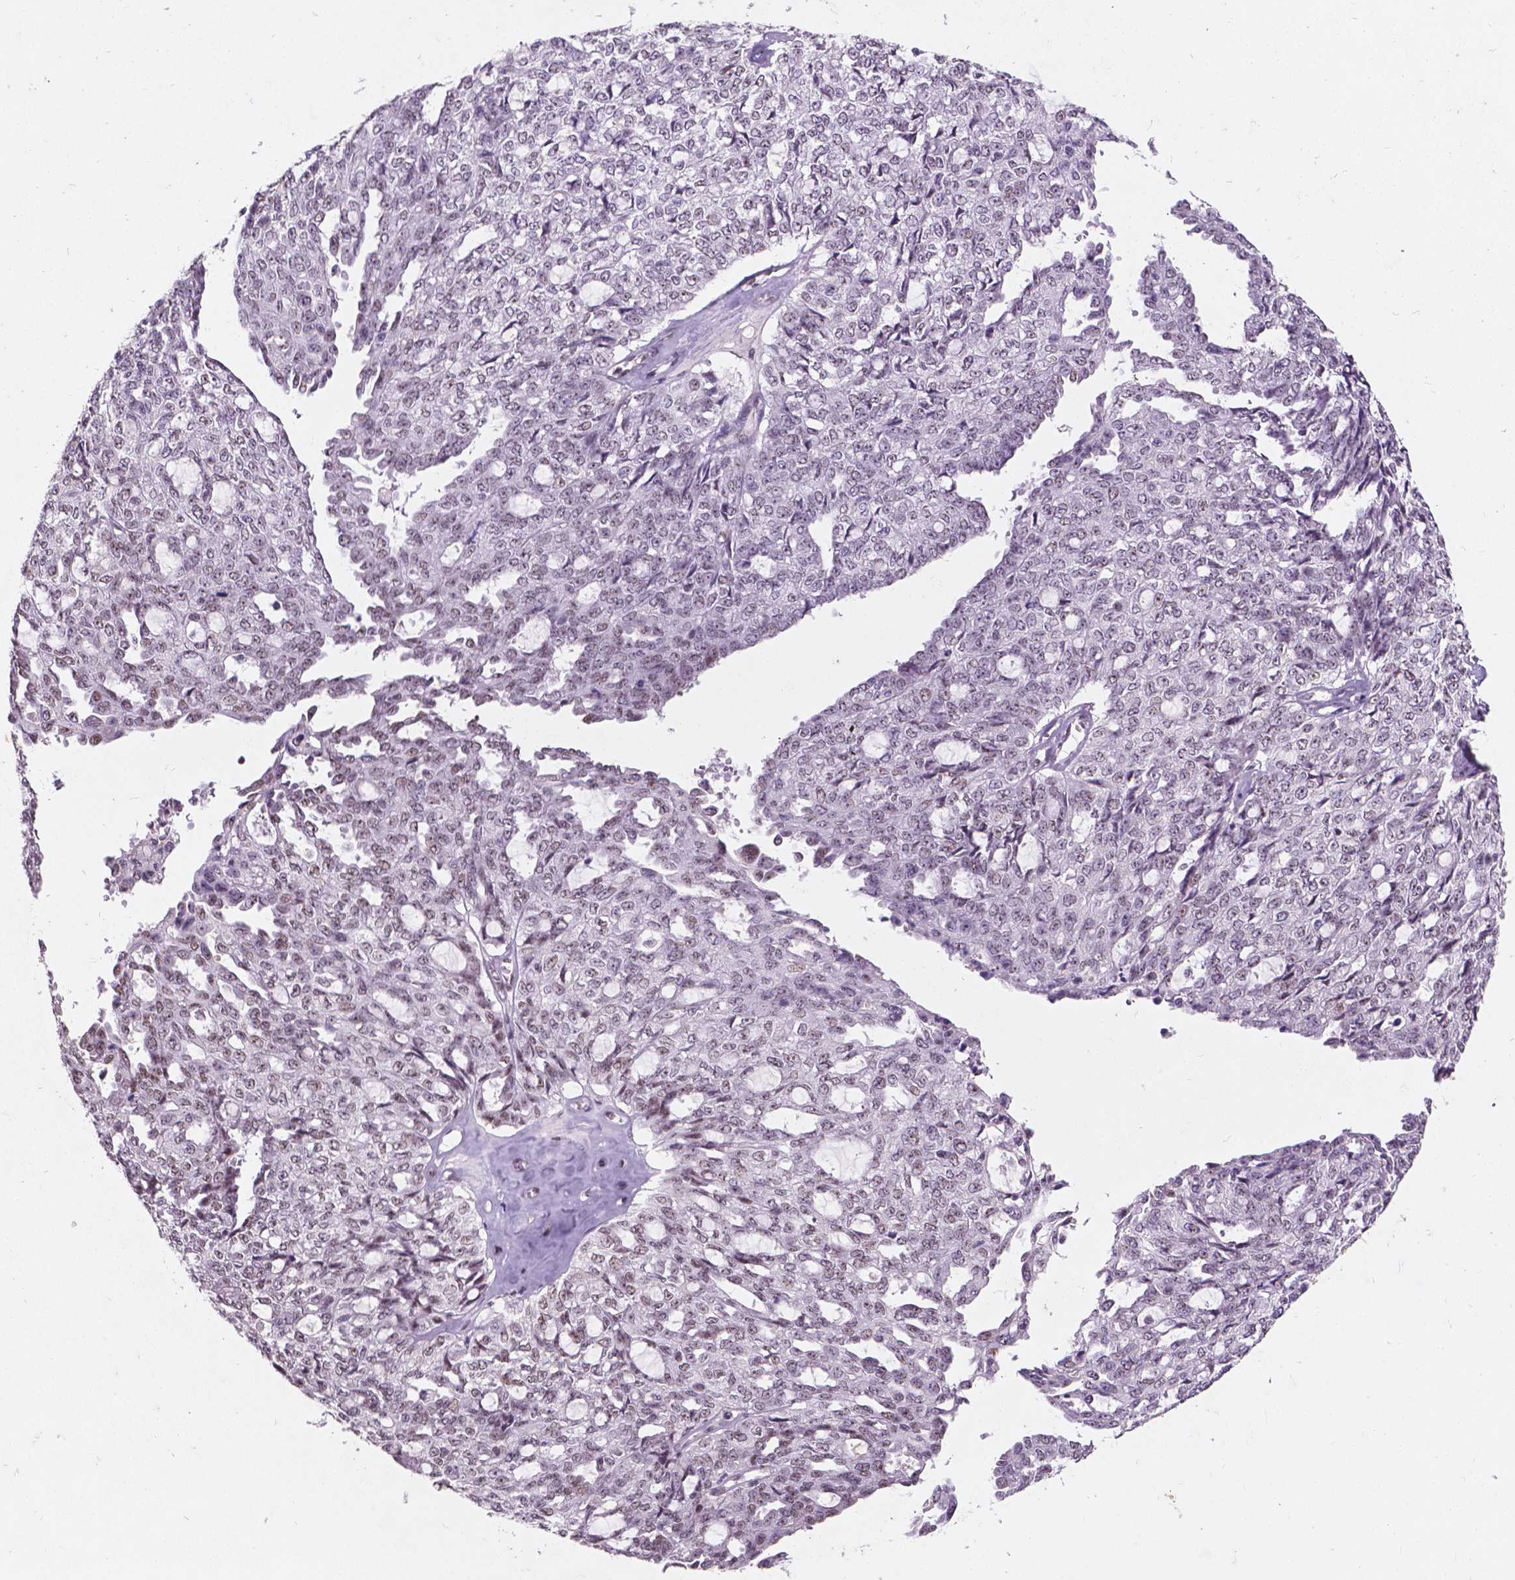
{"staining": {"intensity": "weak", "quantity": "<25%", "location": "nuclear"}, "tissue": "ovarian cancer", "cell_type": "Tumor cells", "image_type": "cancer", "snomed": [{"axis": "morphology", "description": "Cystadenocarcinoma, serous, NOS"}, {"axis": "topography", "description": "Ovary"}], "caption": "DAB (3,3'-diaminobenzidine) immunohistochemical staining of human ovarian serous cystadenocarcinoma reveals no significant expression in tumor cells. The staining was performed using DAB (3,3'-diaminobenzidine) to visualize the protein expression in brown, while the nuclei were stained in blue with hematoxylin (Magnification: 20x).", "gene": "COIL", "patient": {"sex": "female", "age": 71}}